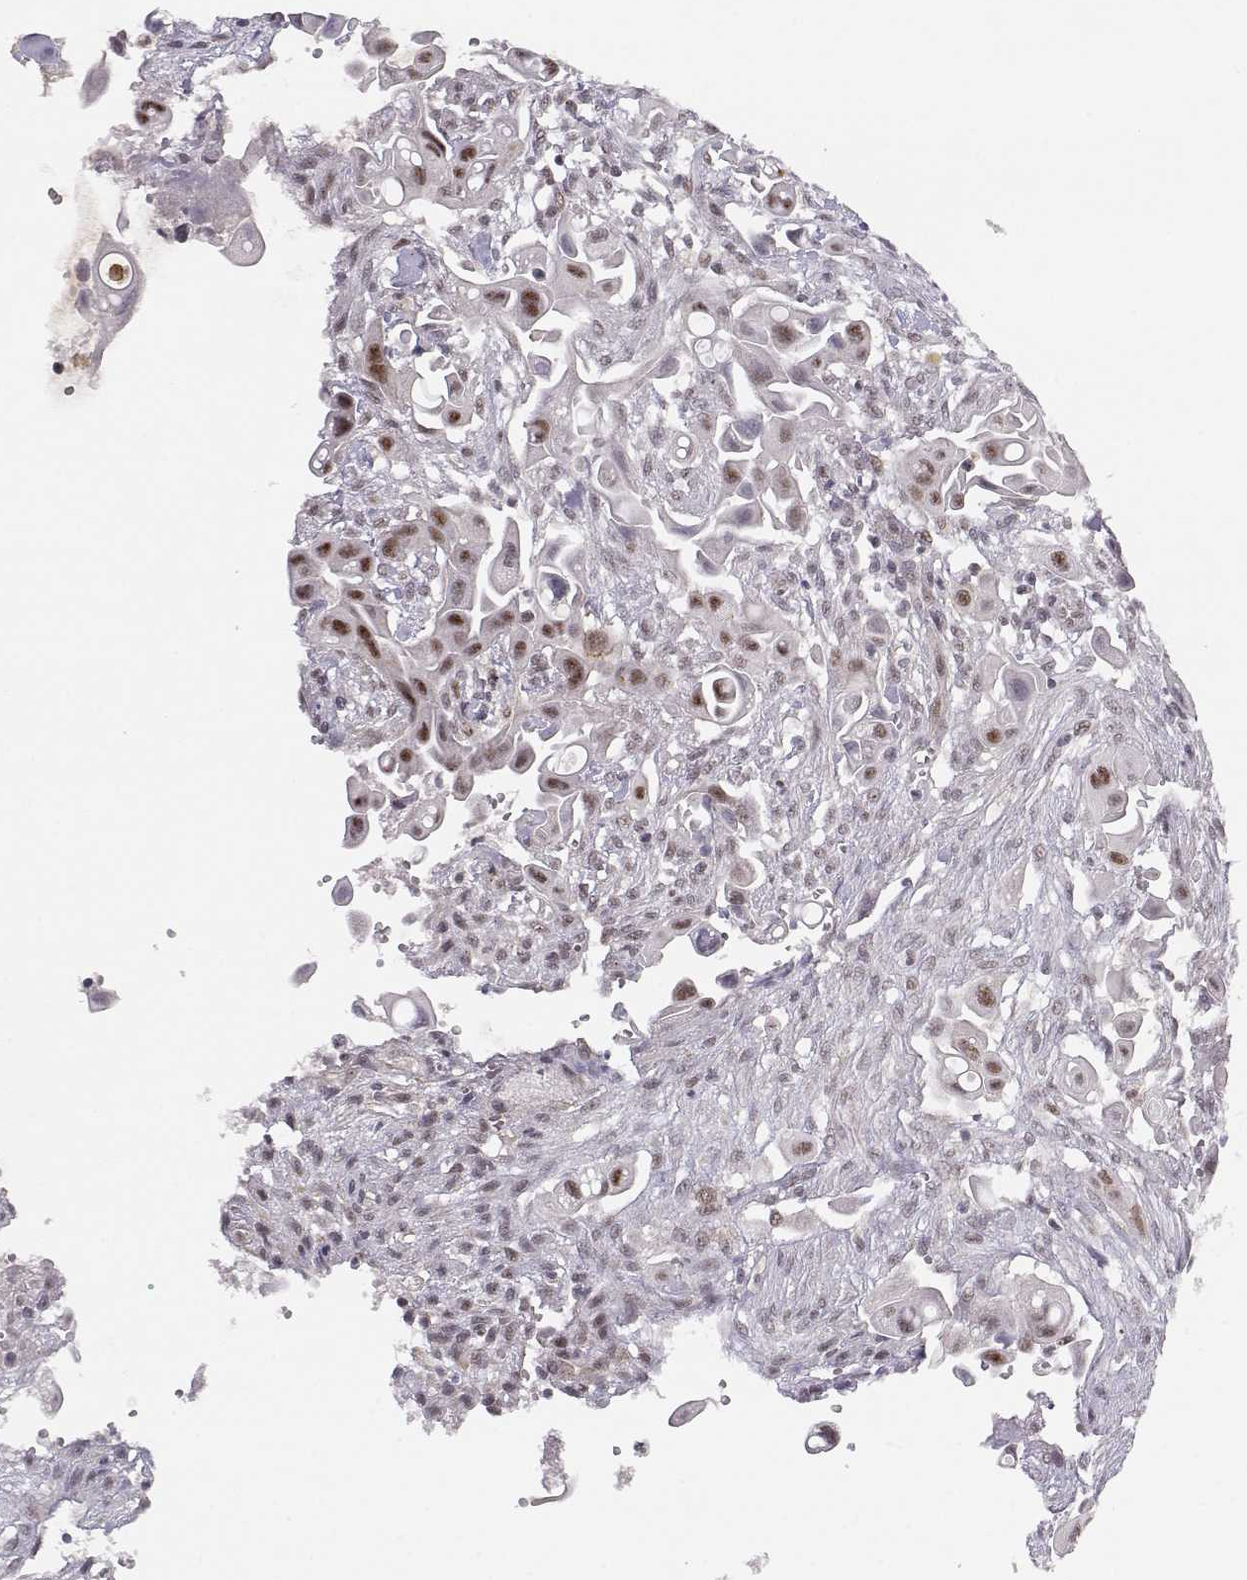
{"staining": {"intensity": "strong", "quantity": "25%-75%", "location": "nuclear"}, "tissue": "pancreatic cancer", "cell_type": "Tumor cells", "image_type": "cancer", "snomed": [{"axis": "morphology", "description": "Adenocarcinoma, NOS"}, {"axis": "topography", "description": "Pancreas"}], "caption": "Pancreatic cancer stained with immunohistochemistry reveals strong nuclear expression in about 25%-75% of tumor cells.", "gene": "CIR1", "patient": {"sex": "male", "age": 50}}